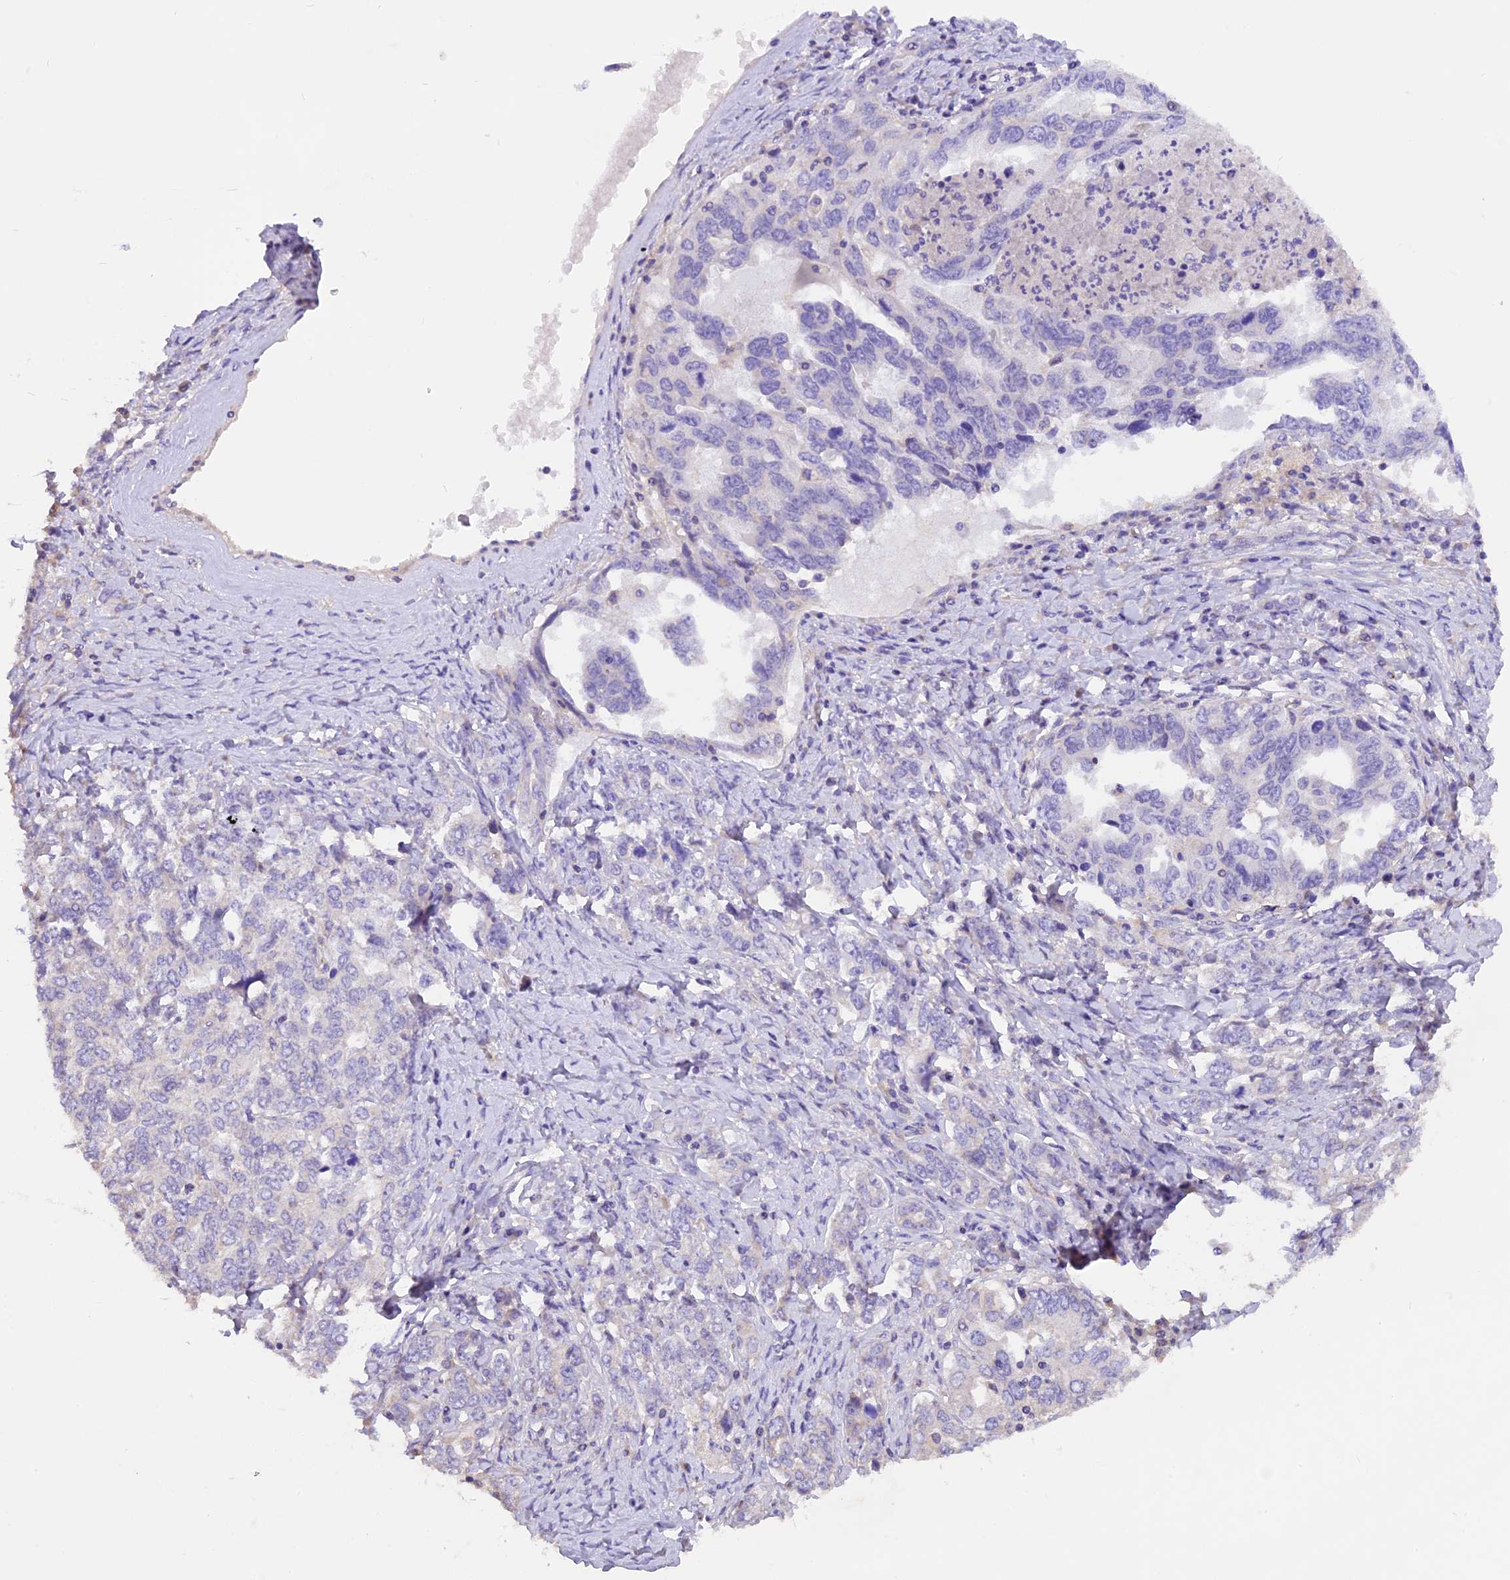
{"staining": {"intensity": "negative", "quantity": "none", "location": "none"}, "tissue": "ovarian cancer", "cell_type": "Tumor cells", "image_type": "cancer", "snomed": [{"axis": "morphology", "description": "Carcinoma, endometroid"}, {"axis": "topography", "description": "Ovary"}], "caption": "IHC photomicrograph of neoplastic tissue: human ovarian cancer stained with DAB demonstrates no significant protein positivity in tumor cells.", "gene": "AP3B2", "patient": {"sex": "female", "age": 62}}